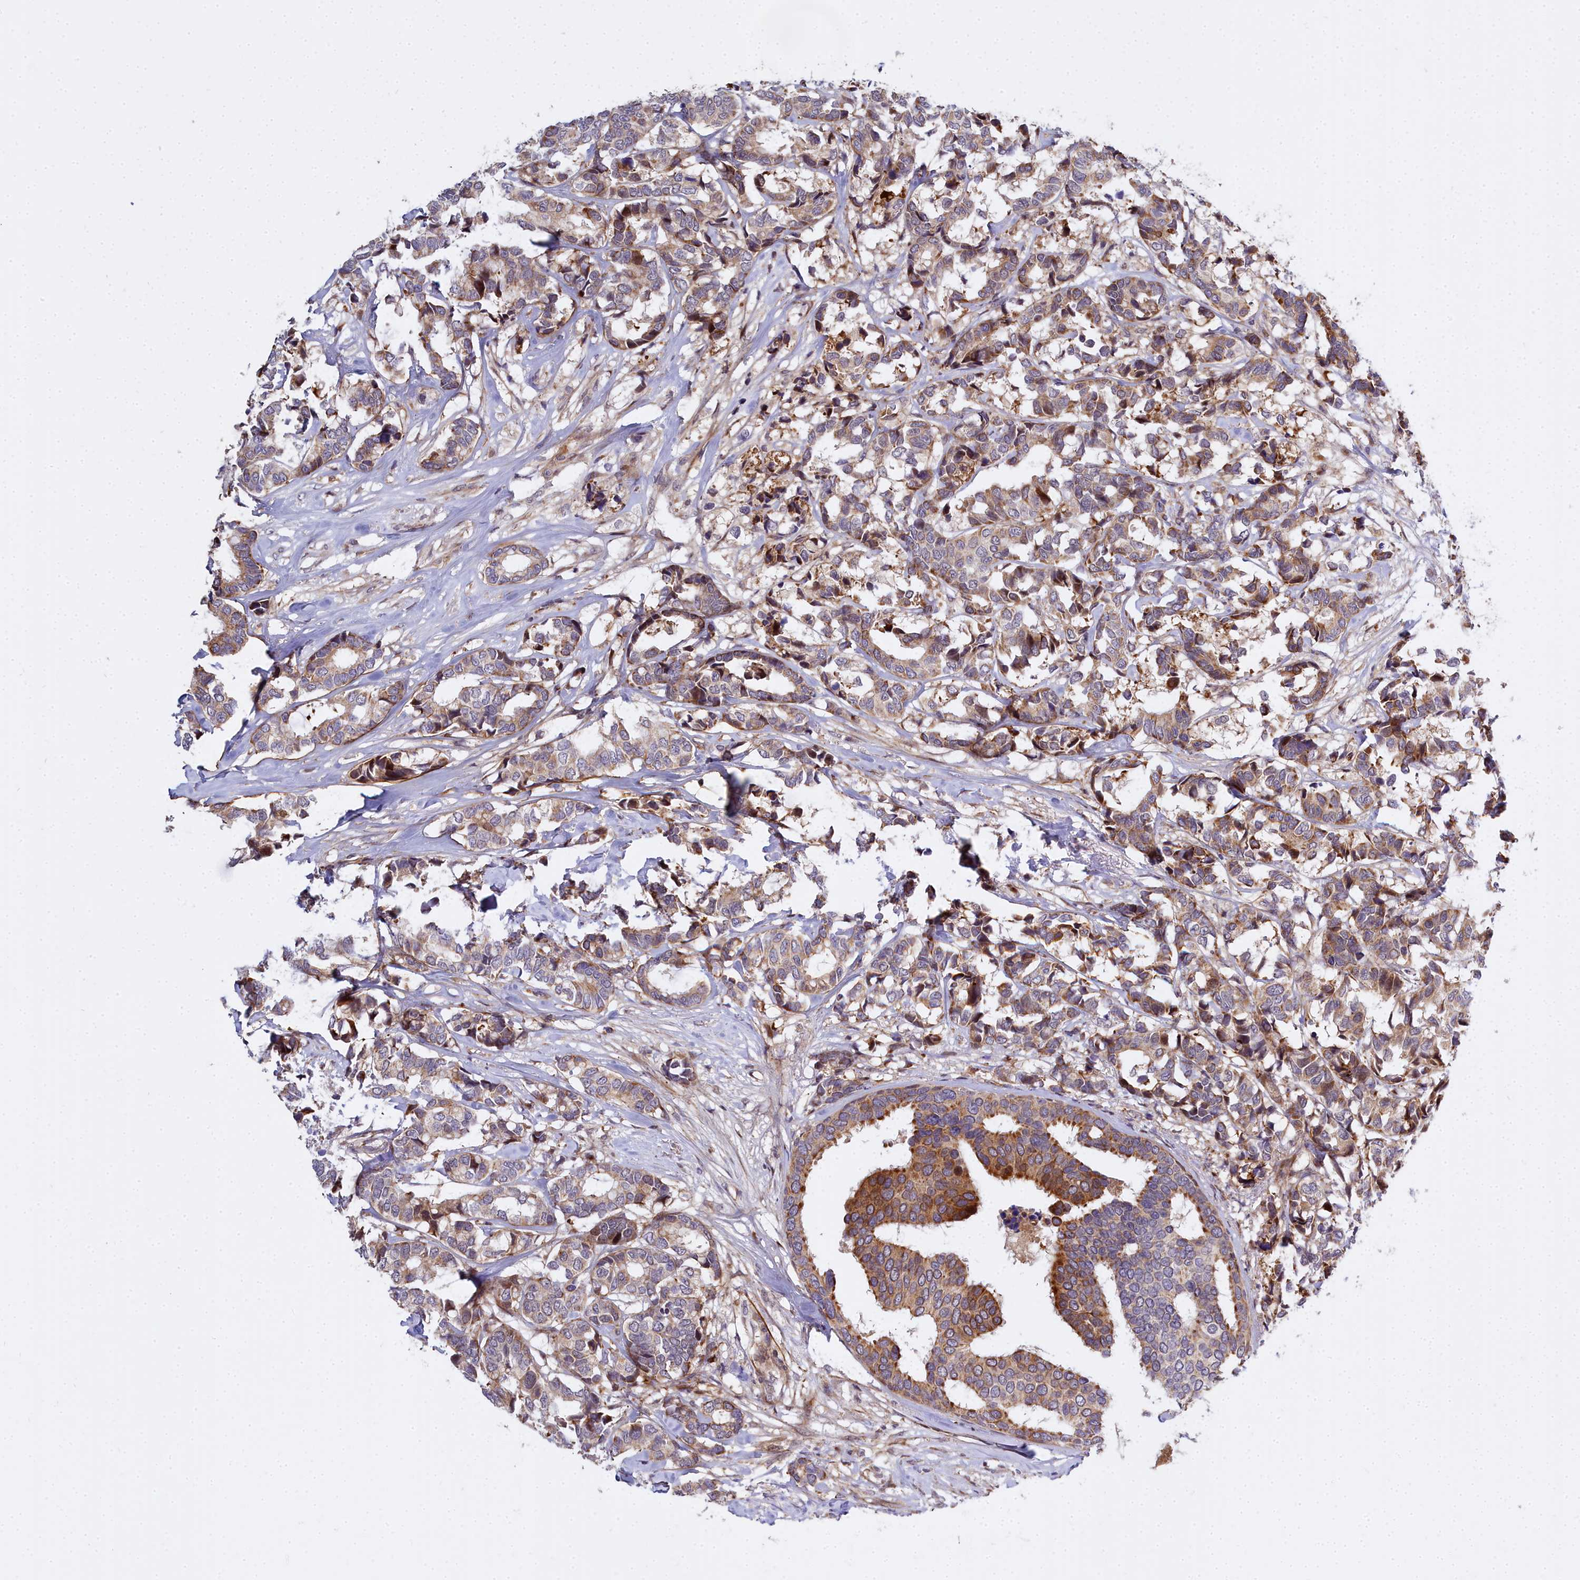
{"staining": {"intensity": "moderate", "quantity": "25%-75%", "location": "cytoplasmic/membranous"}, "tissue": "breast cancer", "cell_type": "Tumor cells", "image_type": "cancer", "snomed": [{"axis": "morphology", "description": "Normal tissue, NOS"}, {"axis": "morphology", "description": "Duct carcinoma"}, {"axis": "topography", "description": "Breast"}], "caption": "Protein expression analysis of human invasive ductal carcinoma (breast) reveals moderate cytoplasmic/membranous positivity in about 25%-75% of tumor cells. (brown staining indicates protein expression, while blue staining denotes nuclei).", "gene": "MRPS11", "patient": {"sex": "female", "age": 87}}